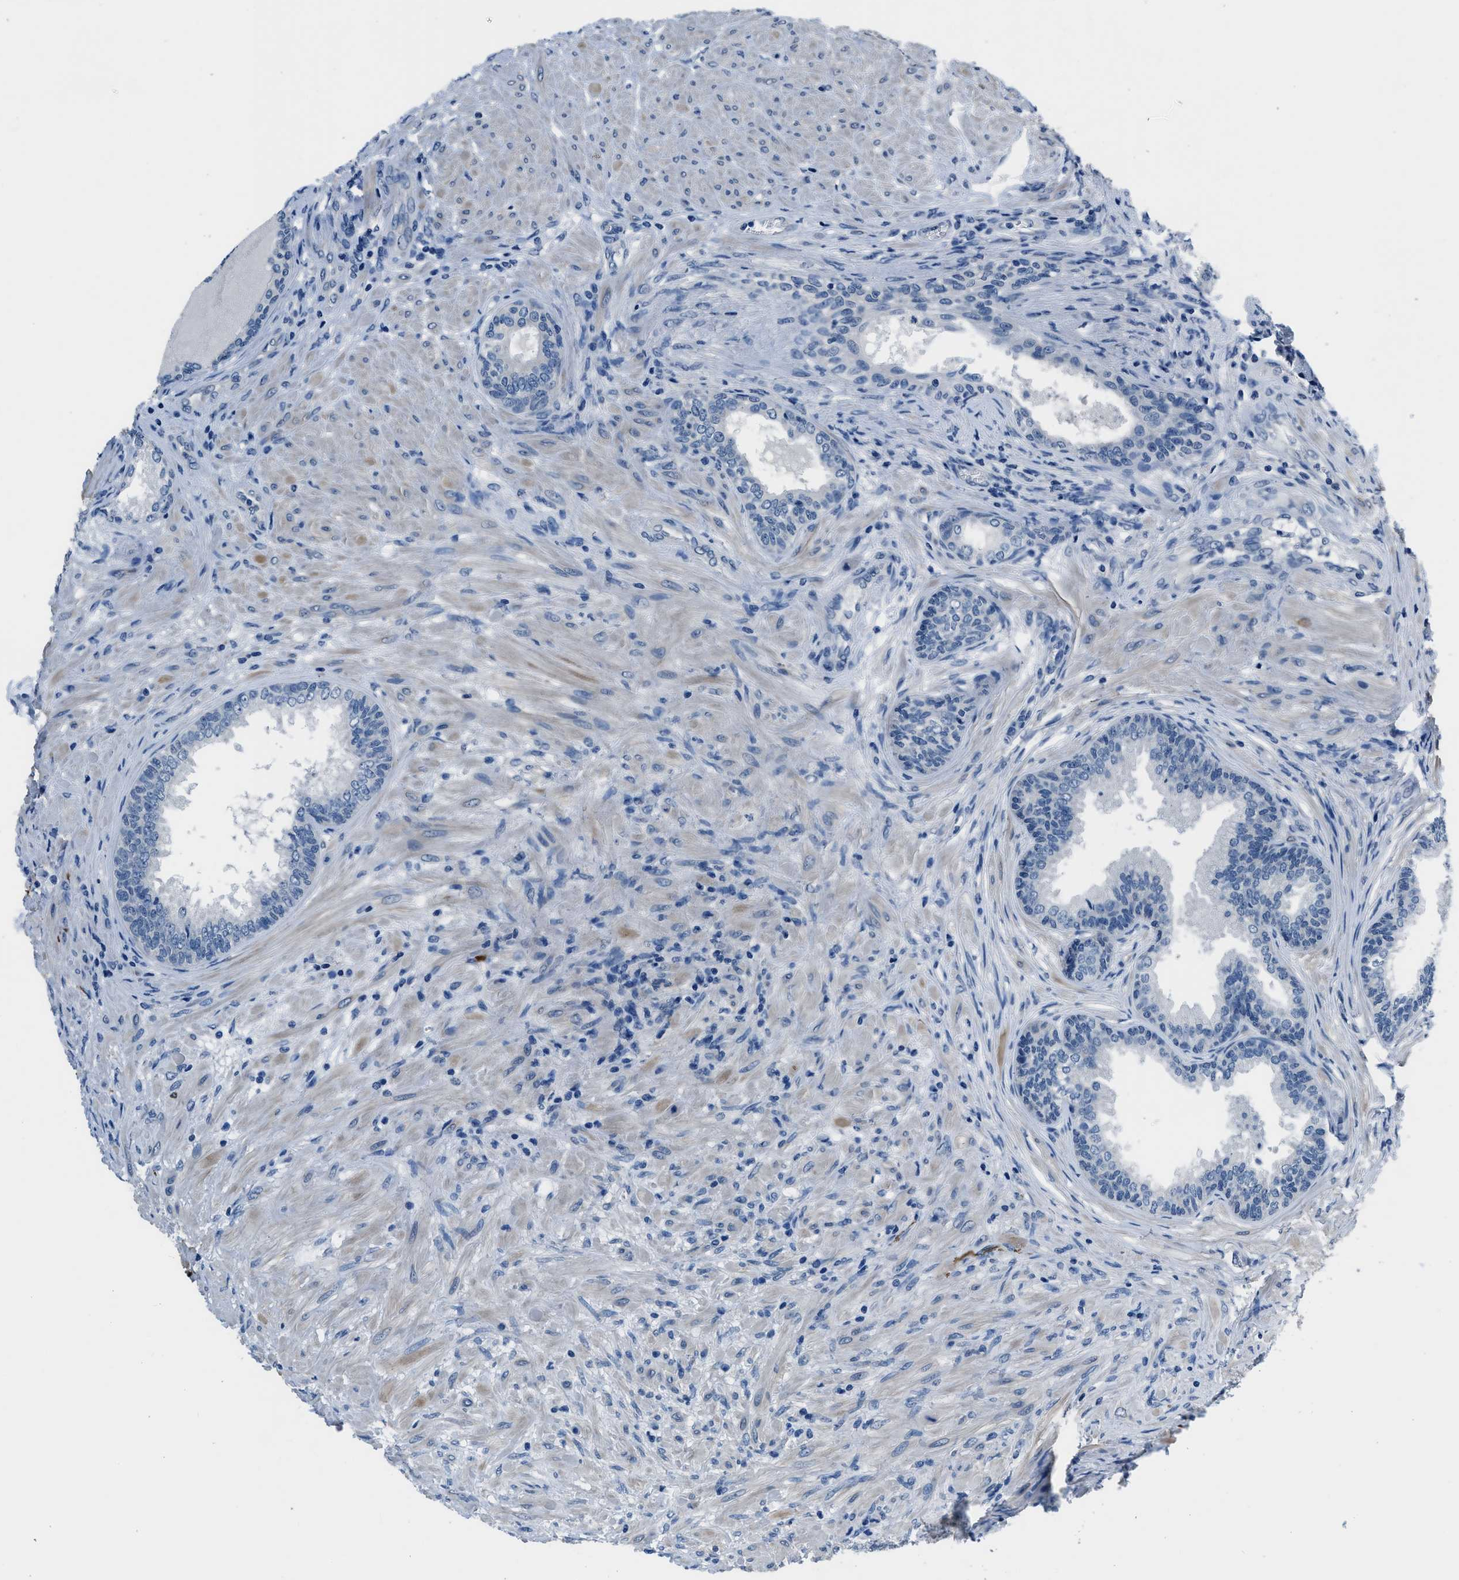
{"staining": {"intensity": "negative", "quantity": "none", "location": "none"}, "tissue": "prostate", "cell_type": "Glandular cells", "image_type": "normal", "snomed": [{"axis": "morphology", "description": "Normal tissue, NOS"}, {"axis": "topography", "description": "Prostate"}], "caption": "Image shows no significant protein staining in glandular cells of benign prostate.", "gene": "GJA3", "patient": {"sex": "male", "age": 76}}